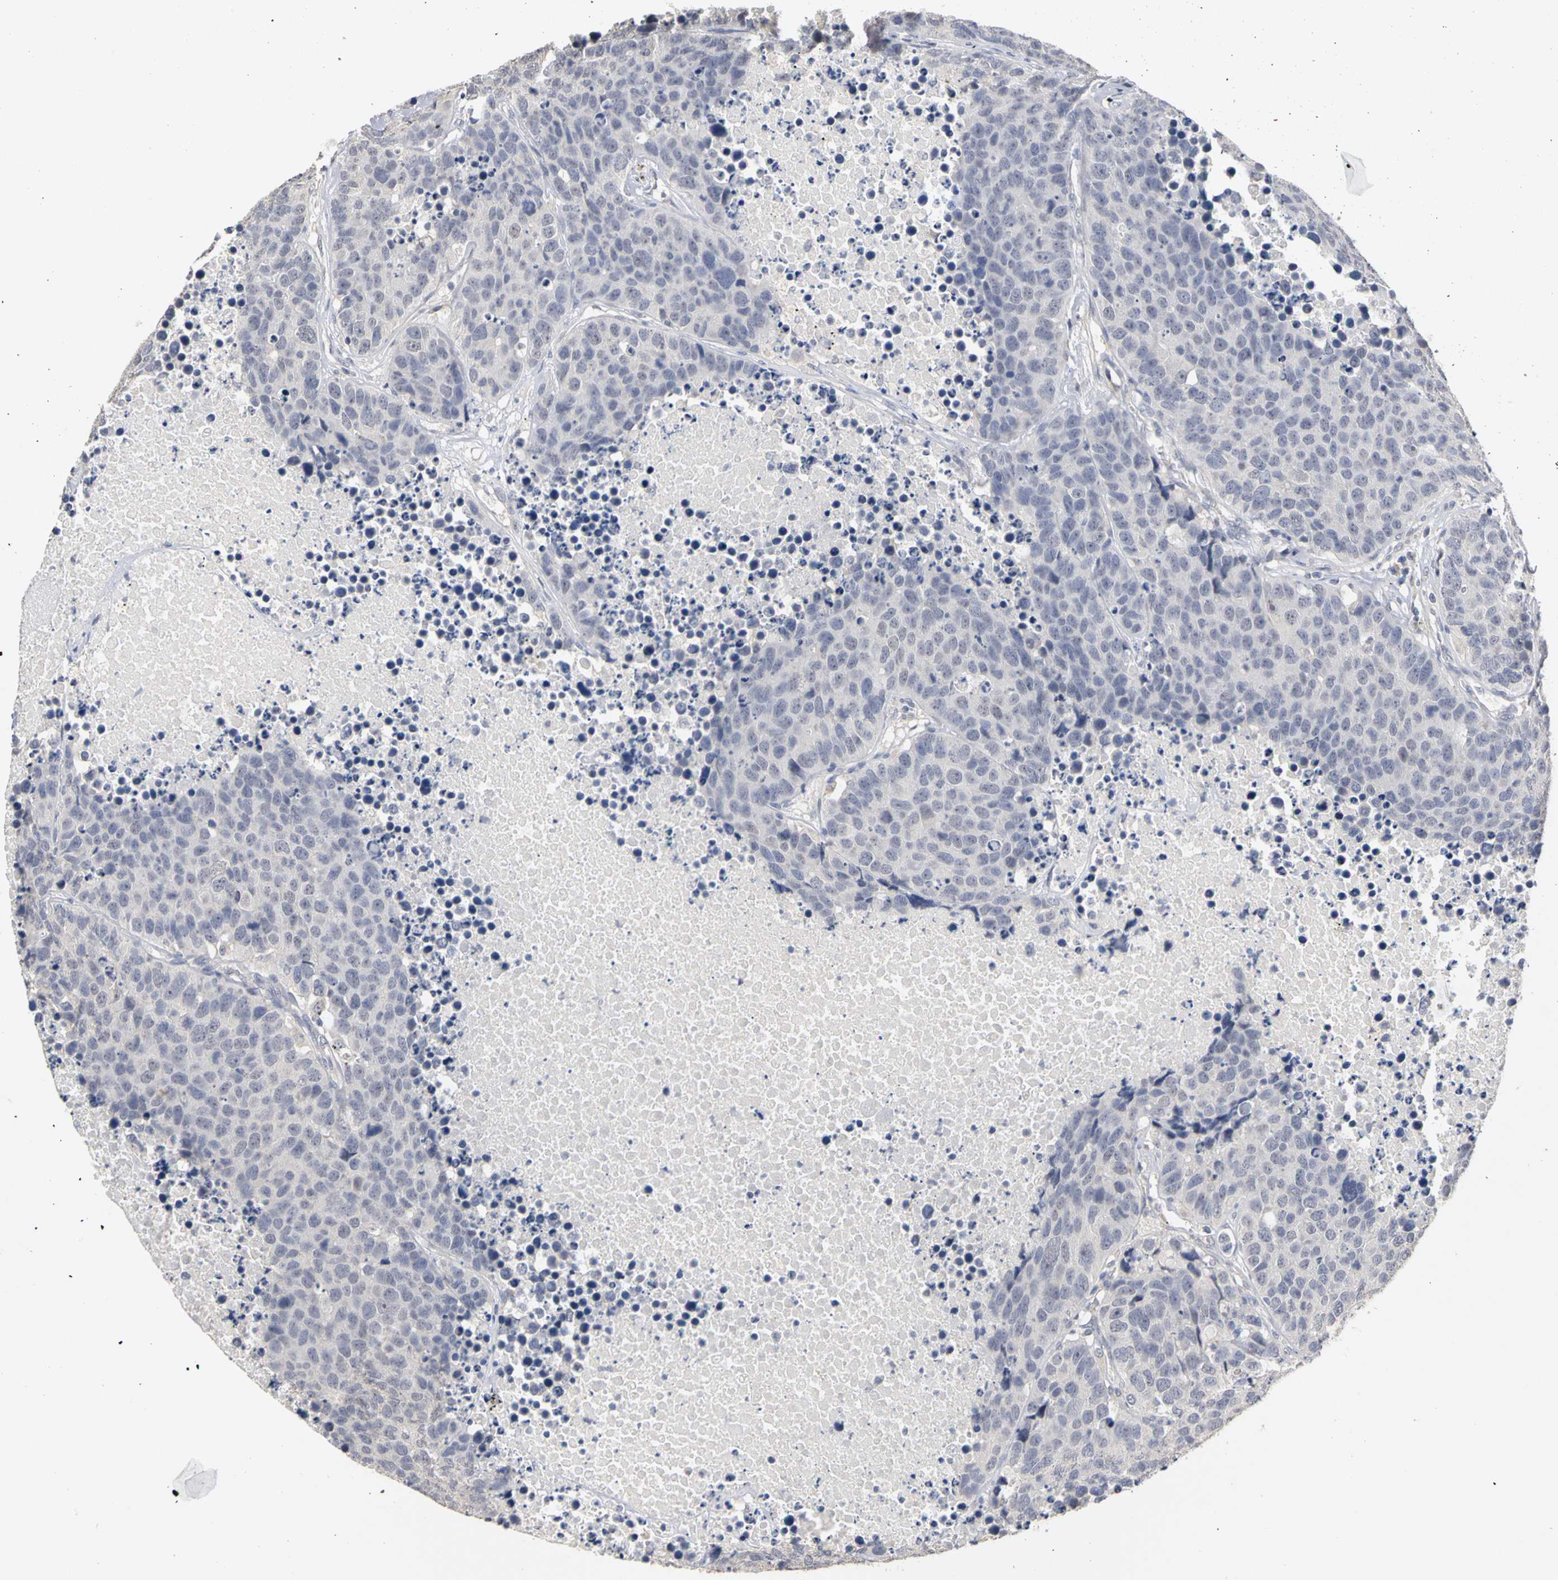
{"staining": {"intensity": "negative", "quantity": "none", "location": "none"}, "tissue": "carcinoid", "cell_type": "Tumor cells", "image_type": "cancer", "snomed": [{"axis": "morphology", "description": "Carcinoid, malignant, NOS"}, {"axis": "topography", "description": "Lung"}], "caption": "Tumor cells are negative for brown protein staining in malignant carcinoid.", "gene": "PGR", "patient": {"sex": "male", "age": 60}}